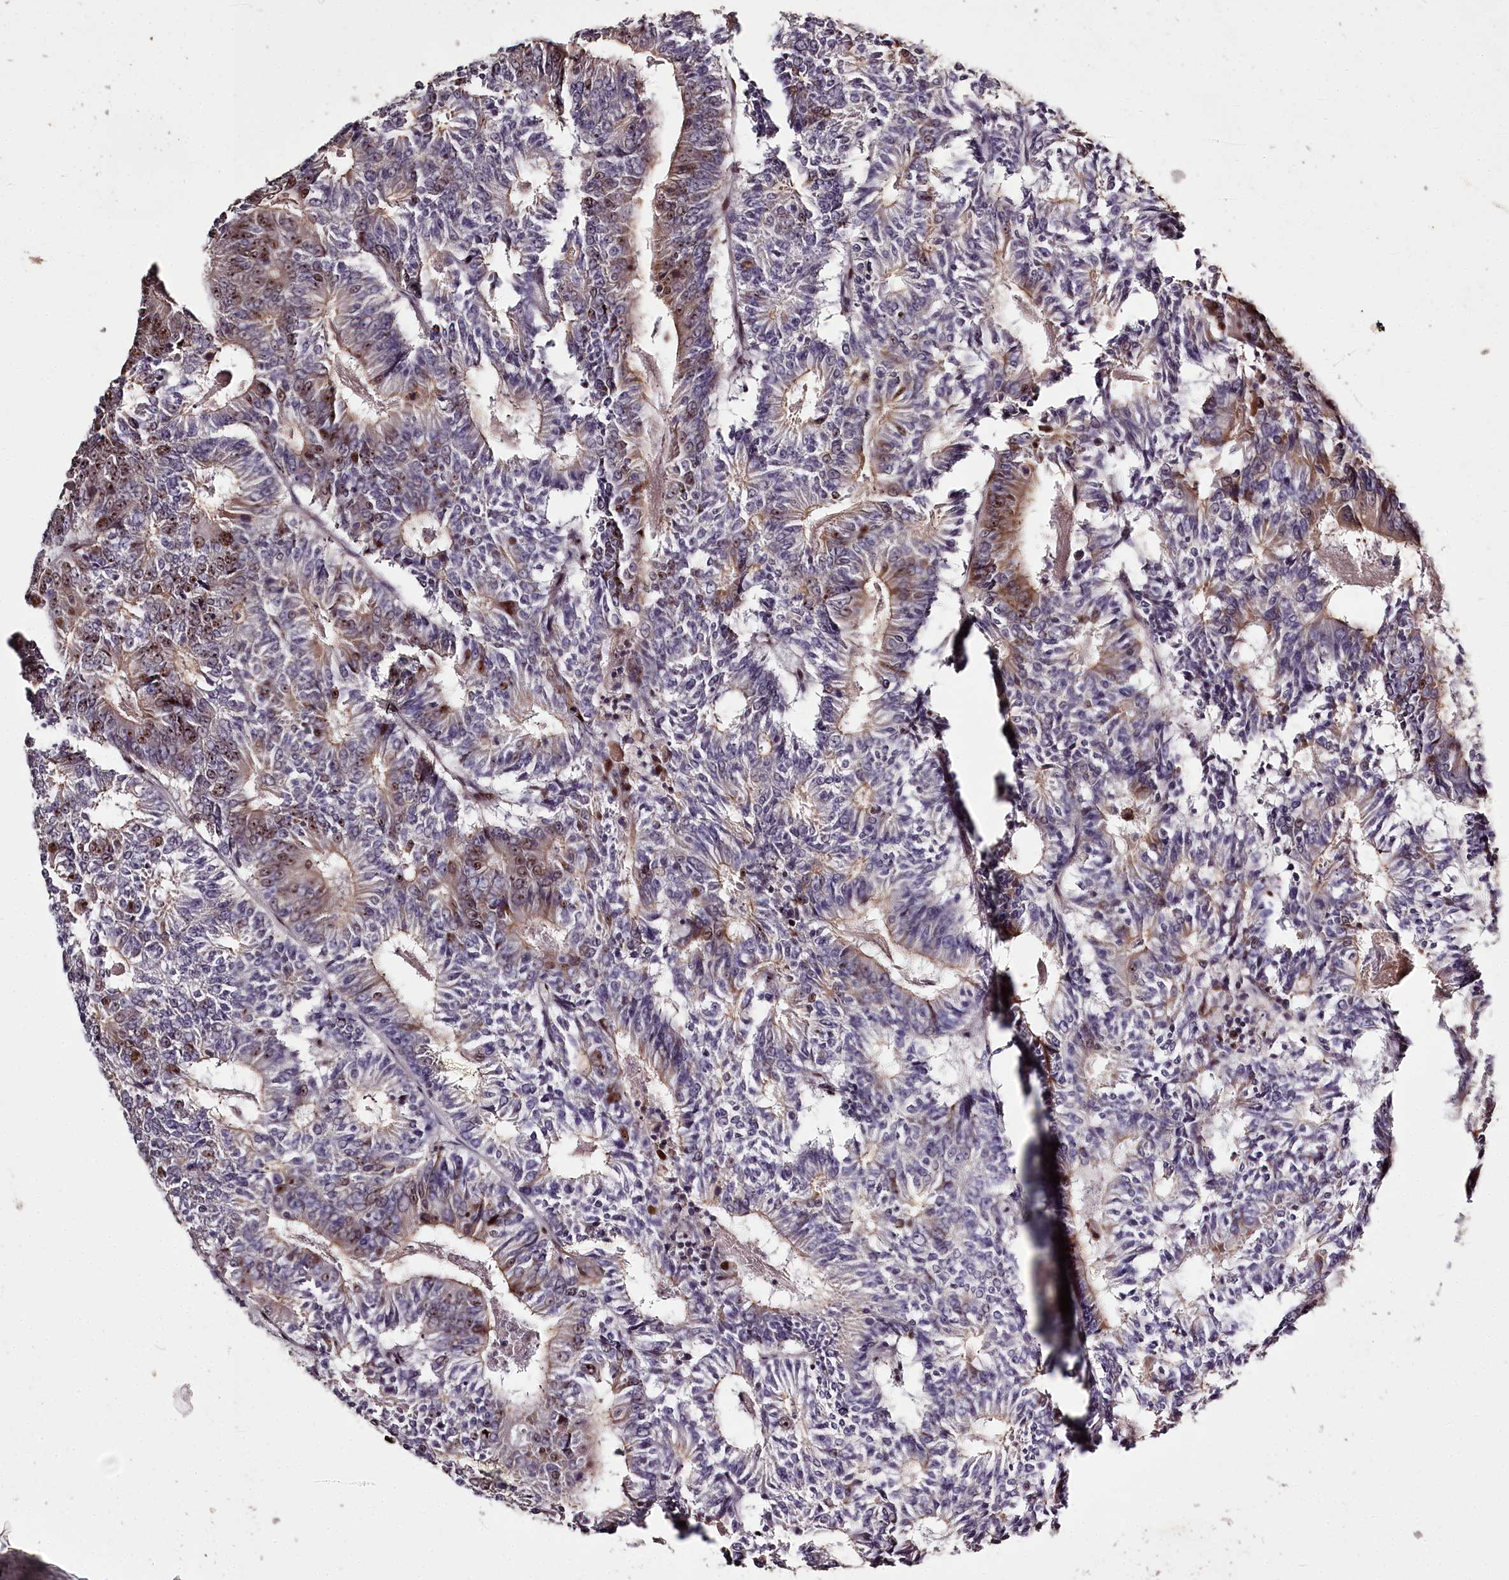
{"staining": {"intensity": "moderate", "quantity": "25%-75%", "location": "nuclear"}, "tissue": "colorectal cancer", "cell_type": "Tumor cells", "image_type": "cancer", "snomed": [{"axis": "morphology", "description": "Adenocarcinoma, NOS"}, {"axis": "topography", "description": "Colon"}], "caption": "Immunohistochemistry micrograph of colorectal adenocarcinoma stained for a protein (brown), which exhibits medium levels of moderate nuclear expression in about 25%-75% of tumor cells.", "gene": "PSPC1", "patient": {"sex": "male", "age": 83}}